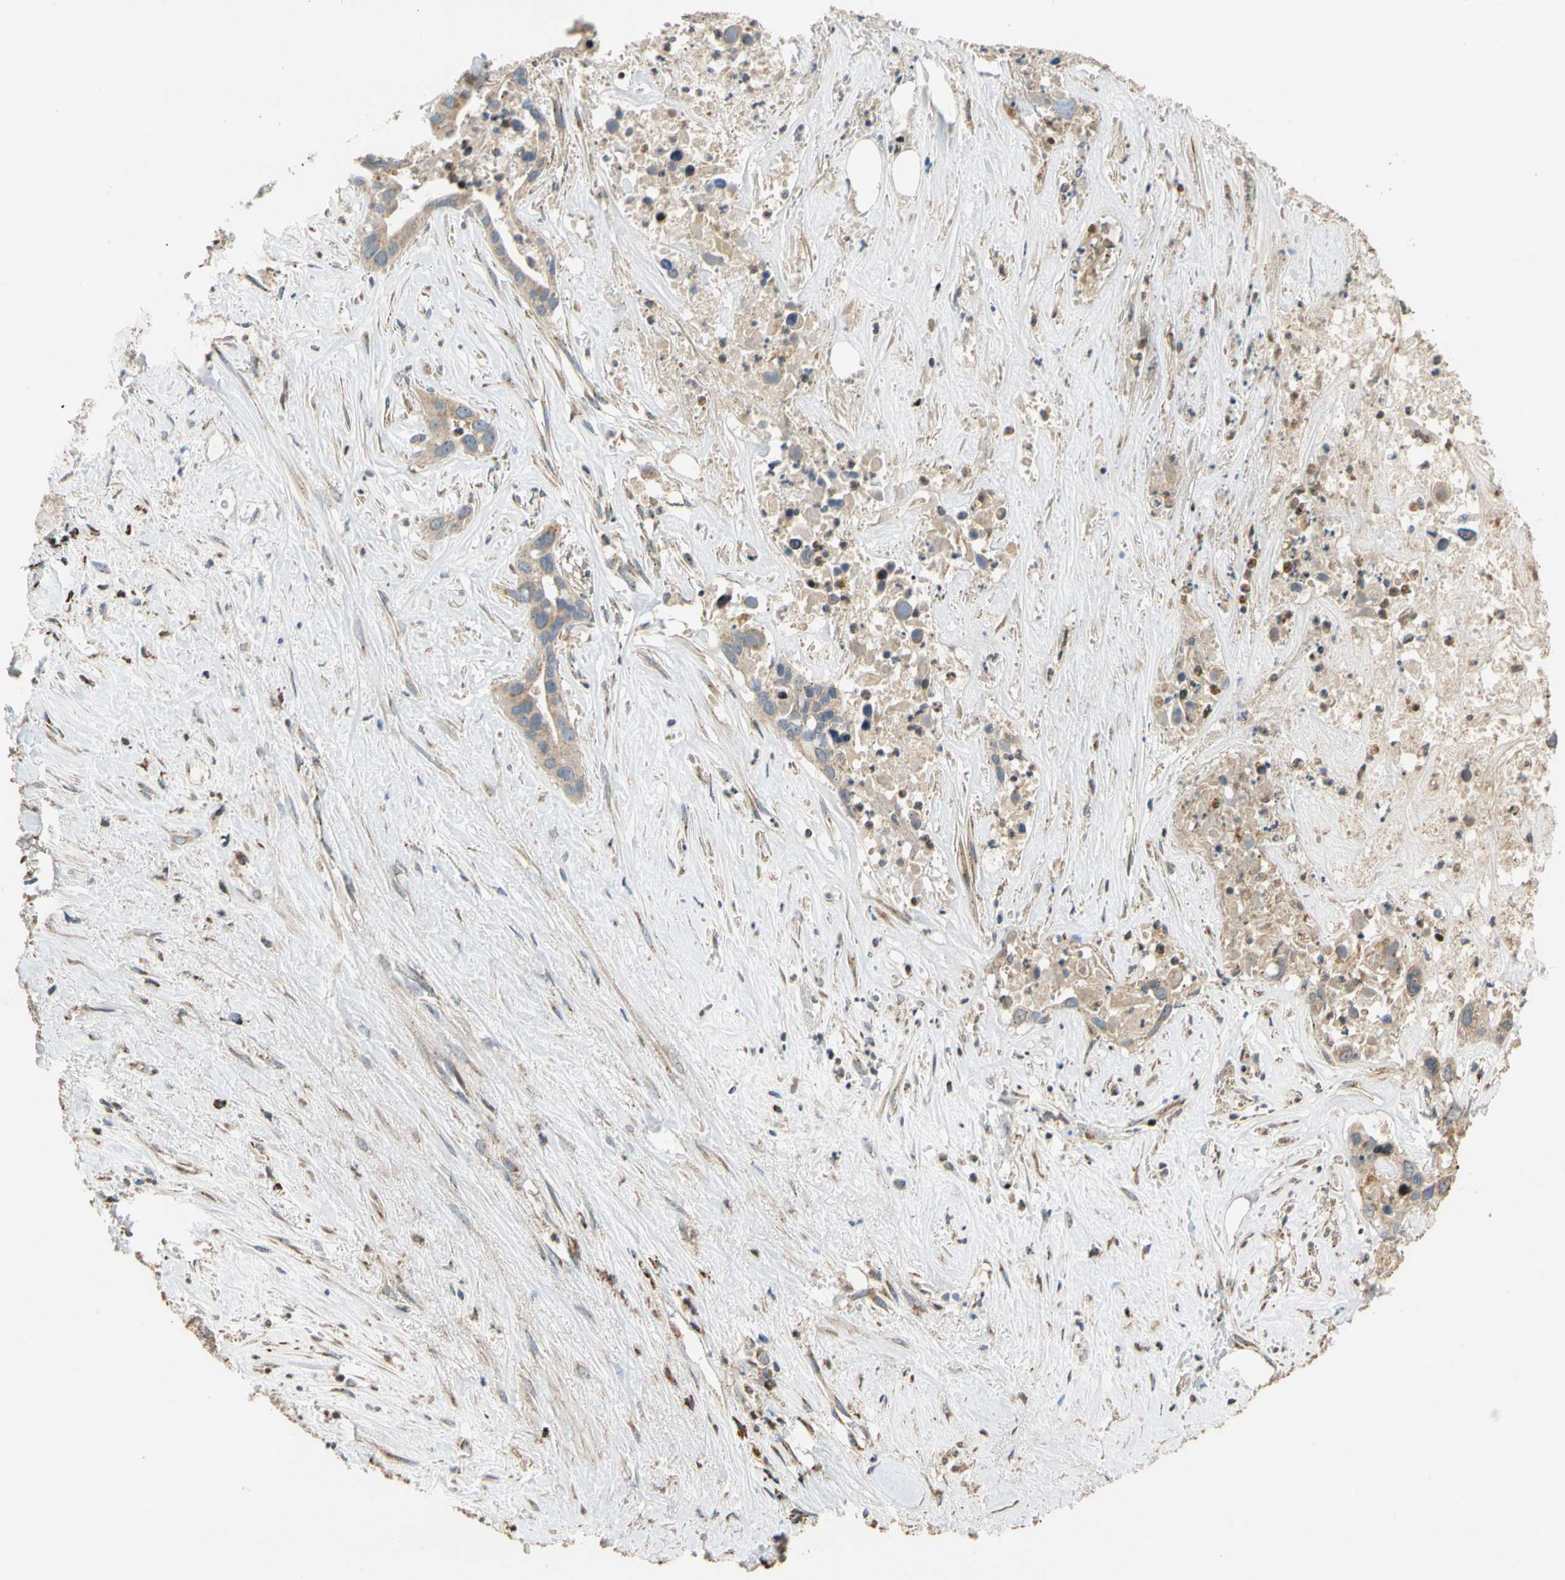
{"staining": {"intensity": "weak", "quantity": "25%-75%", "location": "cytoplasmic/membranous"}, "tissue": "liver cancer", "cell_type": "Tumor cells", "image_type": "cancer", "snomed": [{"axis": "morphology", "description": "Cholangiocarcinoma"}, {"axis": "topography", "description": "Liver"}], "caption": "Immunohistochemistry (IHC) staining of cholangiocarcinoma (liver), which demonstrates low levels of weak cytoplasmic/membranous positivity in about 25%-75% of tumor cells indicating weak cytoplasmic/membranous protein staining. The staining was performed using DAB (3,3'-diaminobenzidine) (brown) for protein detection and nuclei were counterstained in hematoxylin (blue).", "gene": "IP6K2", "patient": {"sex": "female", "age": 65}}